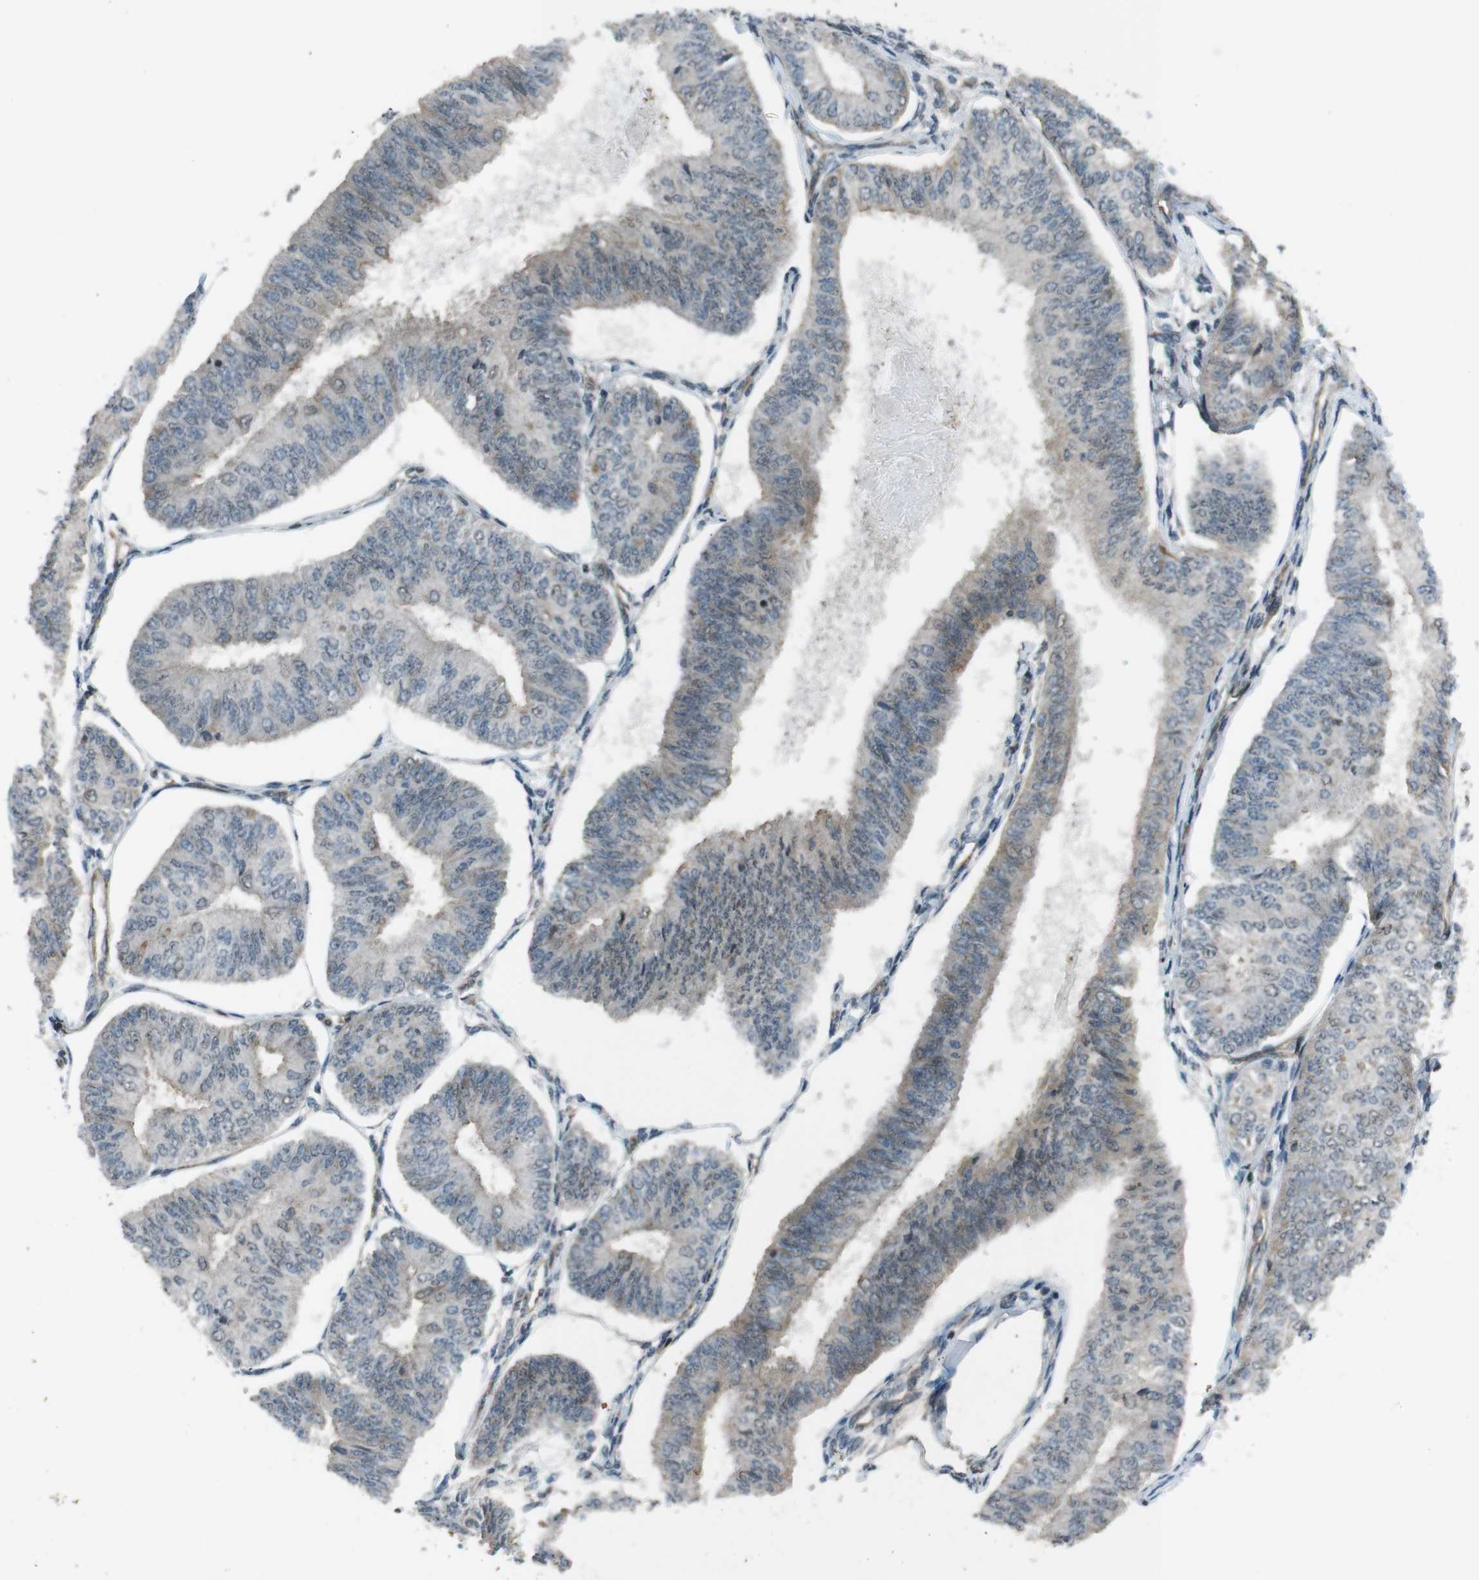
{"staining": {"intensity": "weak", "quantity": "25%-75%", "location": "cytoplasmic/membranous,nuclear"}, "tissue": "endometrial cancer", "cell_type": "Tumor cells", "image_type": "cancer", "snomed": [{"axis": "morphology", "description": "Adenocarcinoma, NOS"}, {"axis": "topography", "description": "Endometrium"}], "caption": "Protein expression analysis of endometrial cancer (adenocarcinoma) displays weak cytoplasmic/membranous and nuclear positivity in about 25%-75% of tumor cells.", "gene": "TIAM2", "patient": {"sex": "female", "age": 58}}